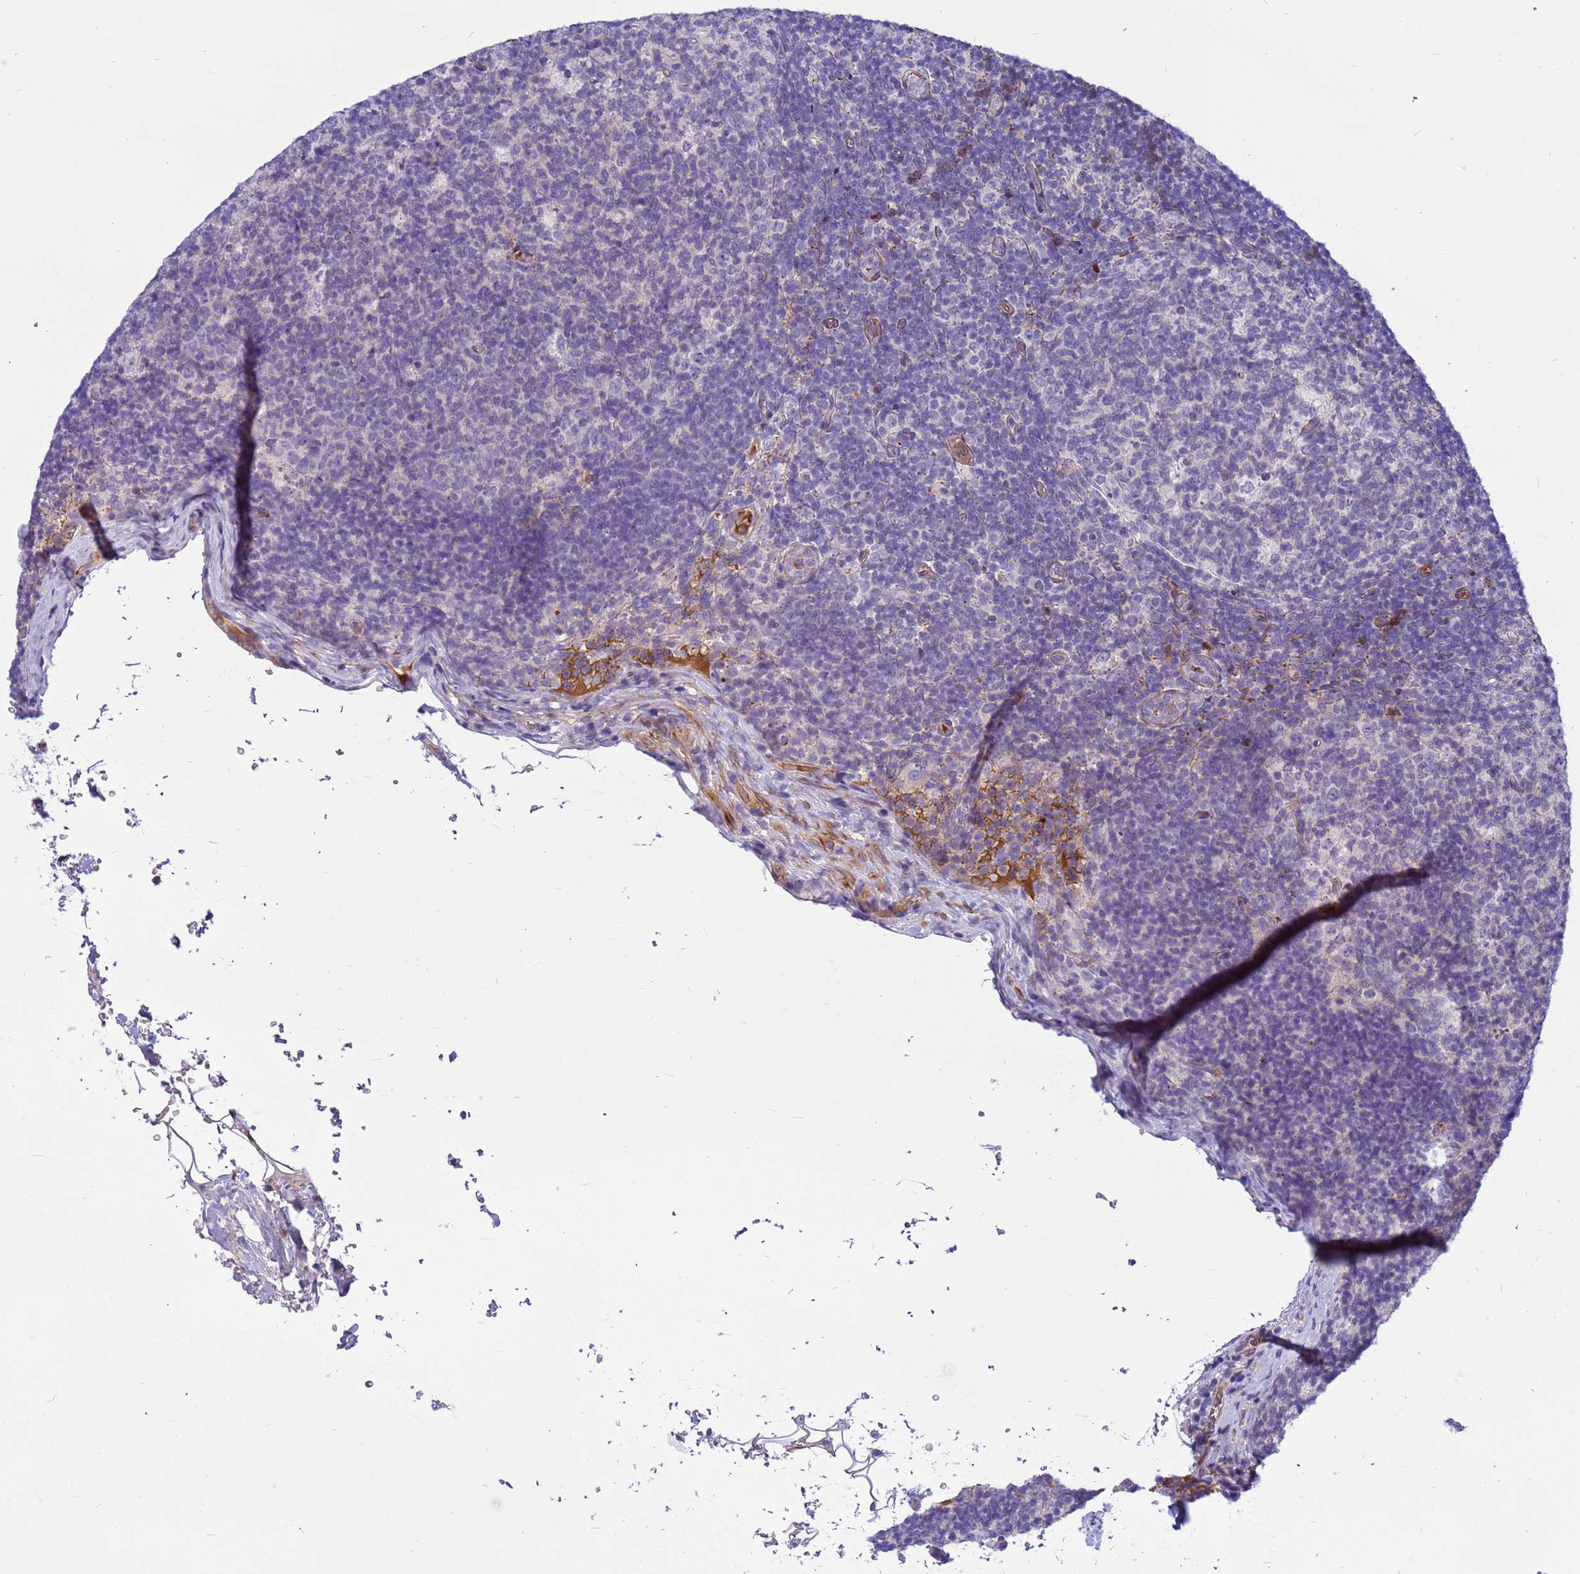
{"staining": {"intensity": "negative", "quantity": "none", "location": "none"}, "tissue": "lymph node", "cell_type": "Germinal center cells", "image_type": "normal", "snomed": [{"axis": "morphology", "description": "Normal tissue, NOS"}, {"axis": "topography", "description": "Lymph node"}], "caption": "The photomicrograph displays no significant staining in germinal center cells of lymph node.", "gene": "ORM1", "patient": {"sex": "female", "age": 31}}